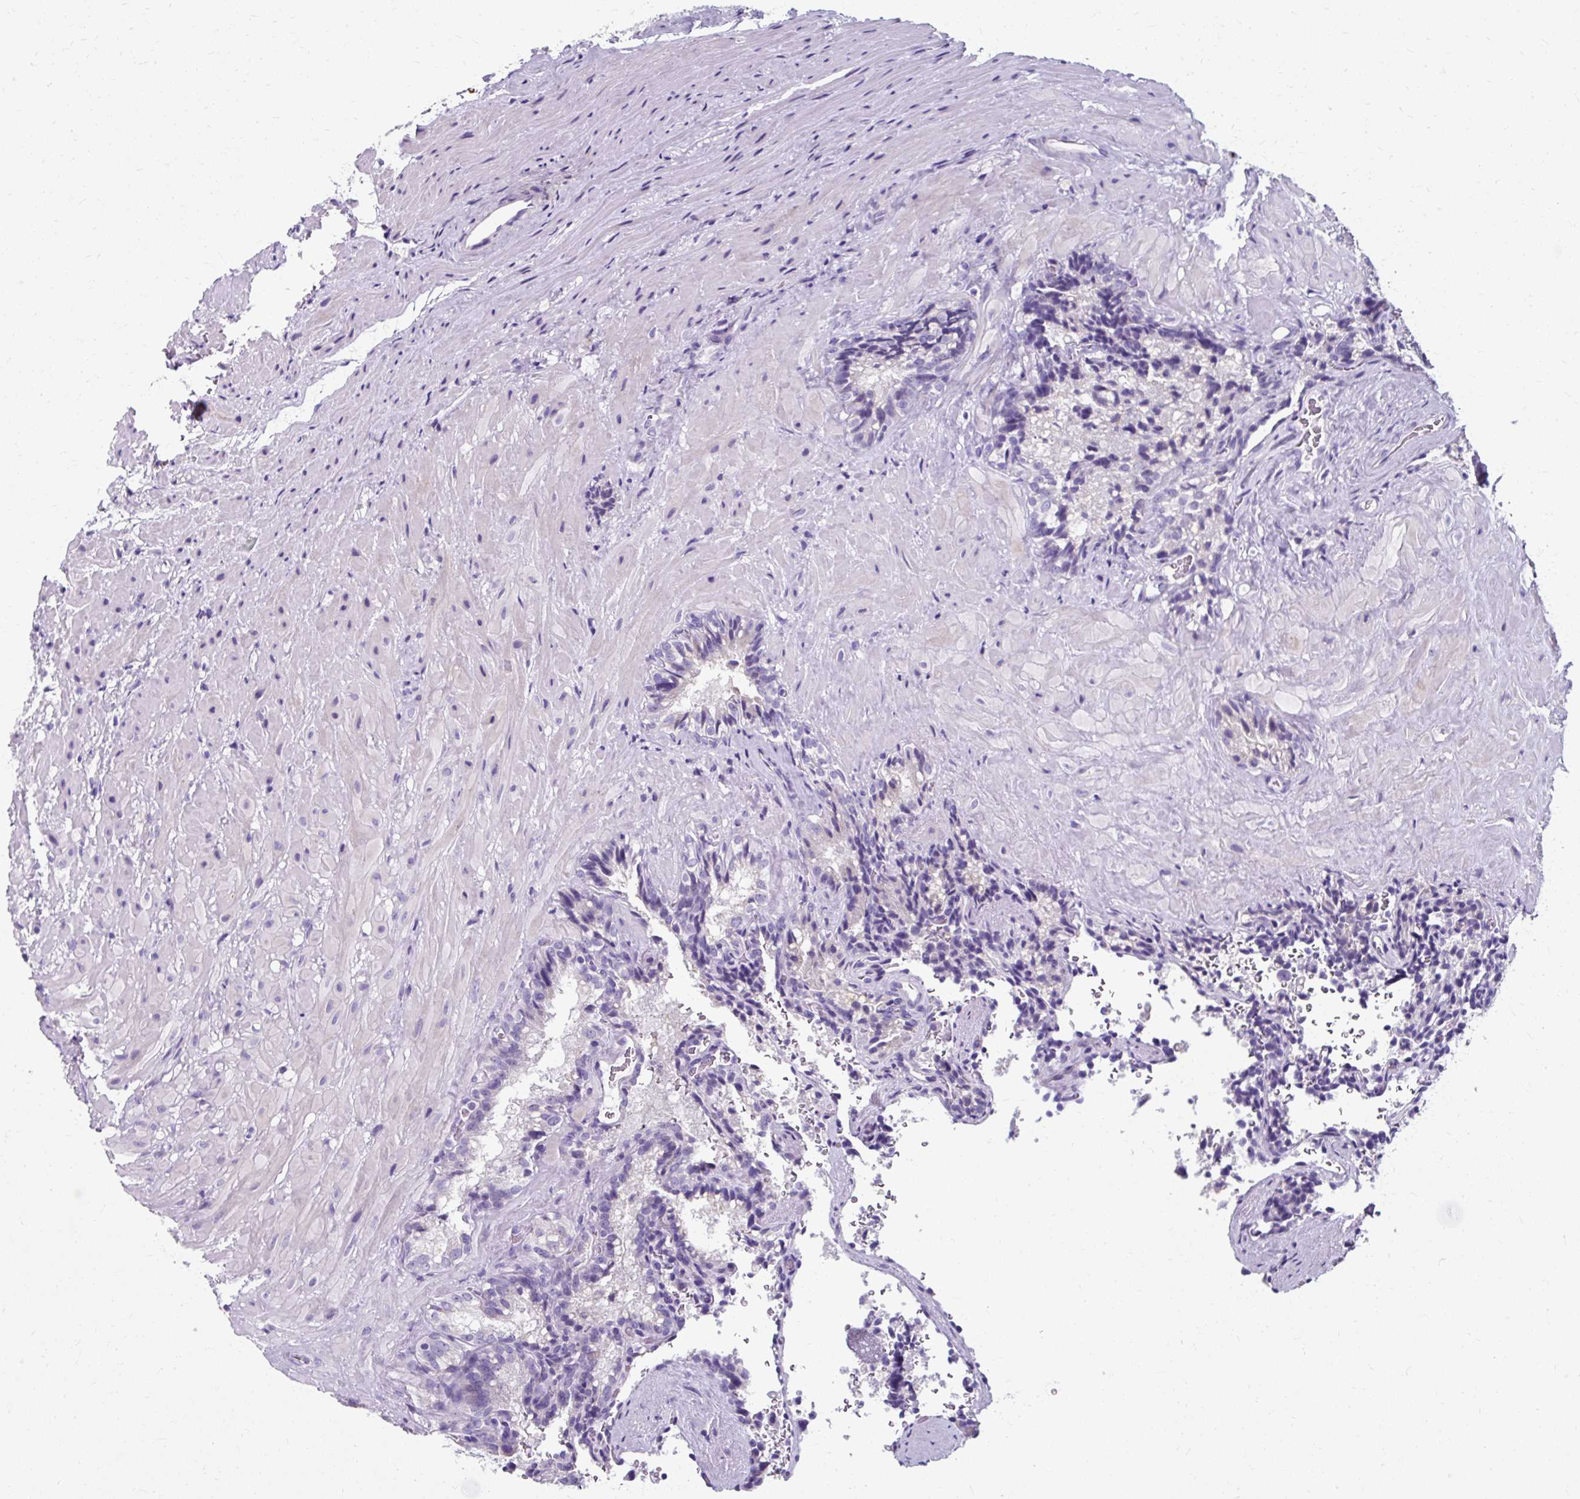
{"staining": {"intensity": "negative", "quantity": "none", "location": "none"}, "tissue": "seminal vesicle", "cell_type": "Glandular cells", "image_type": "normal", "snomed": [{"axis": "morphology", "description": "Normal tissue, NOS"}, {"axis": "topography", "description": "Seminal veicle"}], "caption": "The histopathology image shows no significant staining in glandular cells of seminal vesicle.", "gene": "ZNF555", "patient": {"sex": "male", "age": 47}}